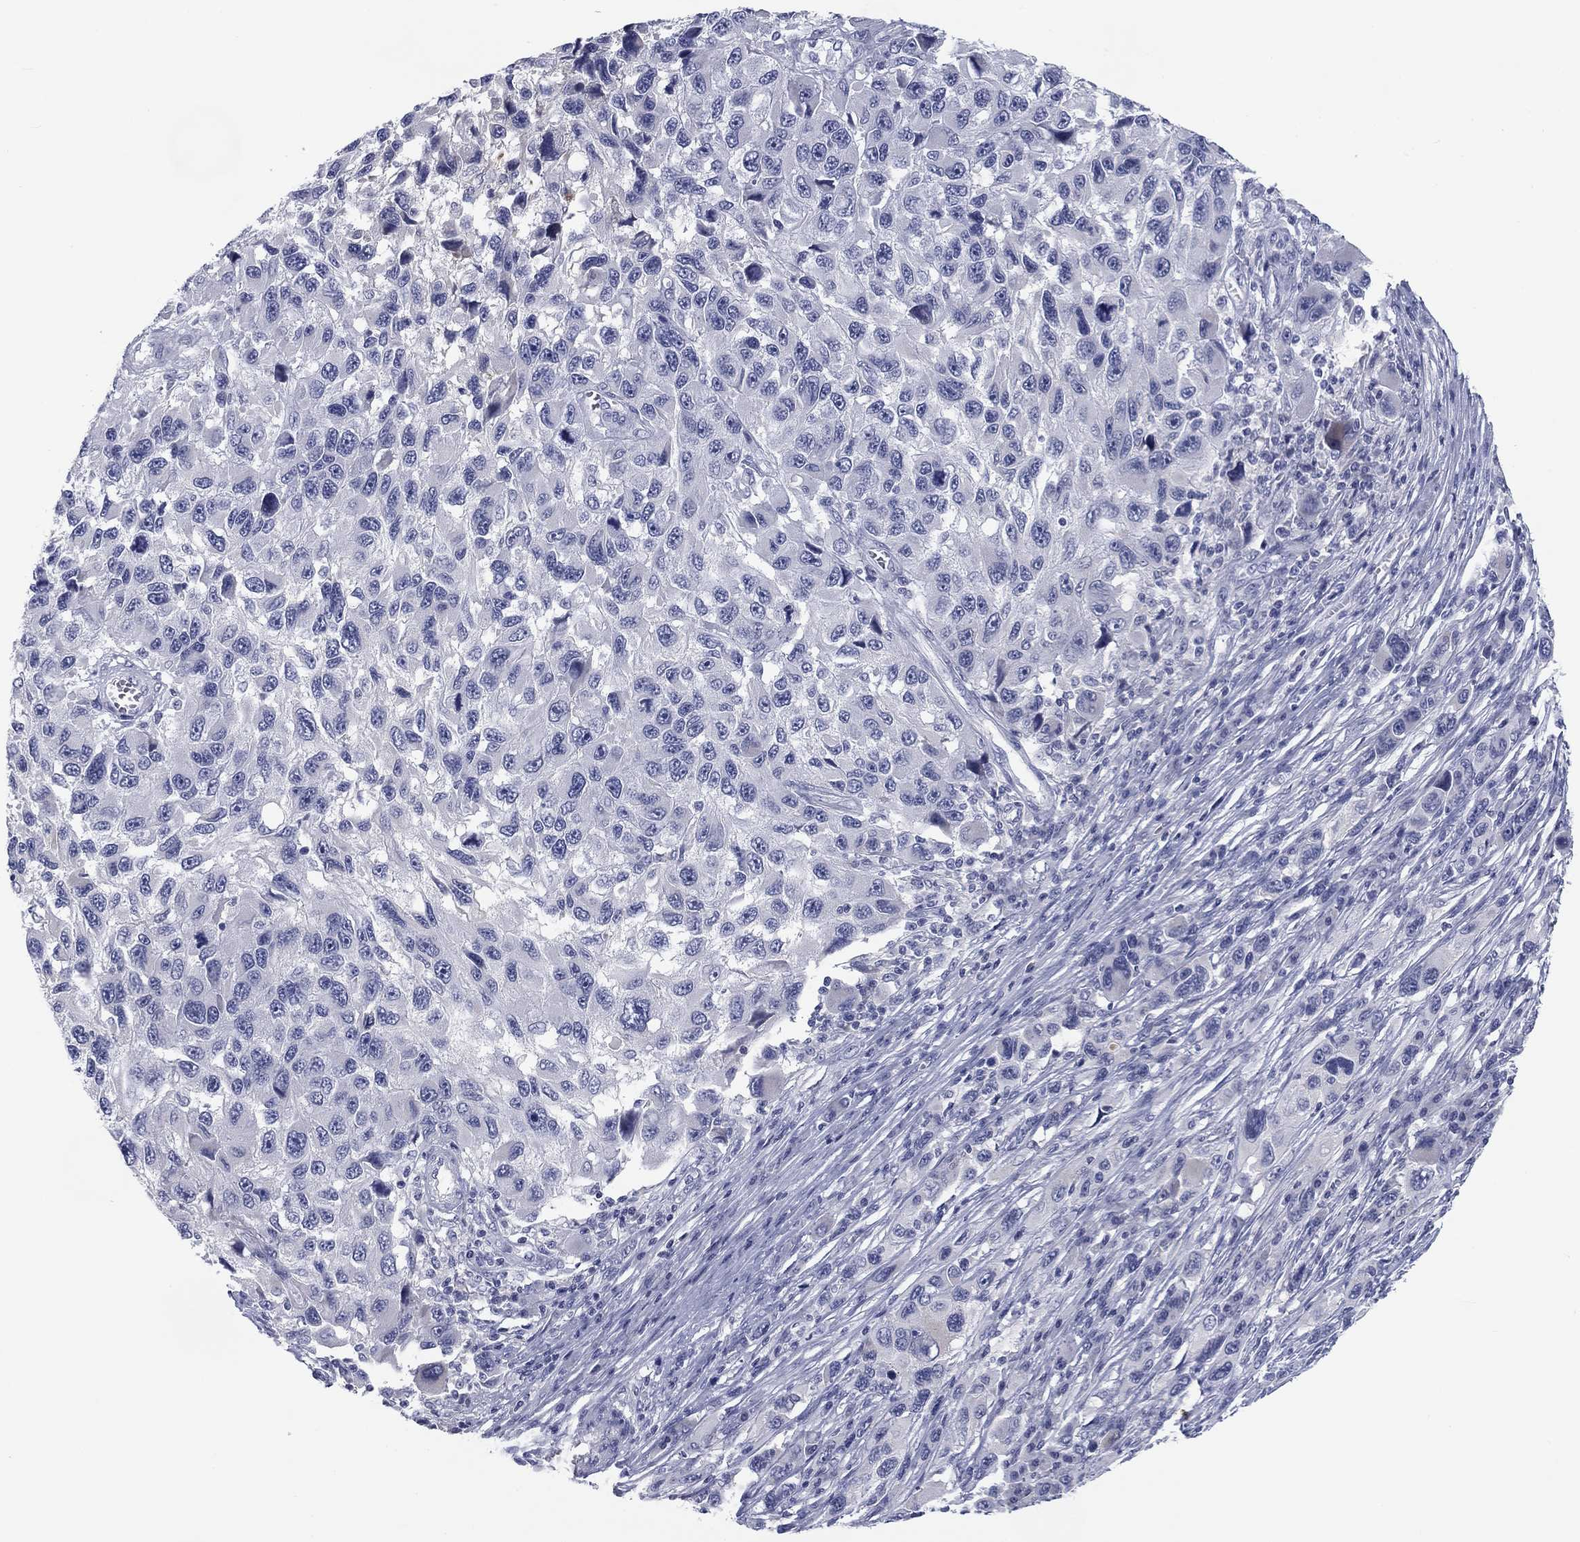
{"staining": {"intensity": "negative", "quantity": "none", "location": "none"}, "tissue": "melanoma", "cell_type": "Tumor cells", "image_type": "cancer", "snomed": [{"axis": "morphology", "description": "Malignant melanoma, NOS"}, {"axis": "topography", "description": "Skin"}], "caption": "This photomicrograph is of melanoma stained with immunohistochemistry (IHC) to label a protein in brown with the nuclei are counter-stained blue. There is no expression in tumor cells. The staining was performed using DAB (3,3'-diaminobenzidine) to visualize the protein expression in brown, while the nuclei were stained in blue with hematoxylin (Magnification: 20x).", "gene": "CALB1", "patient": {"sex": "male", "age": 53}}